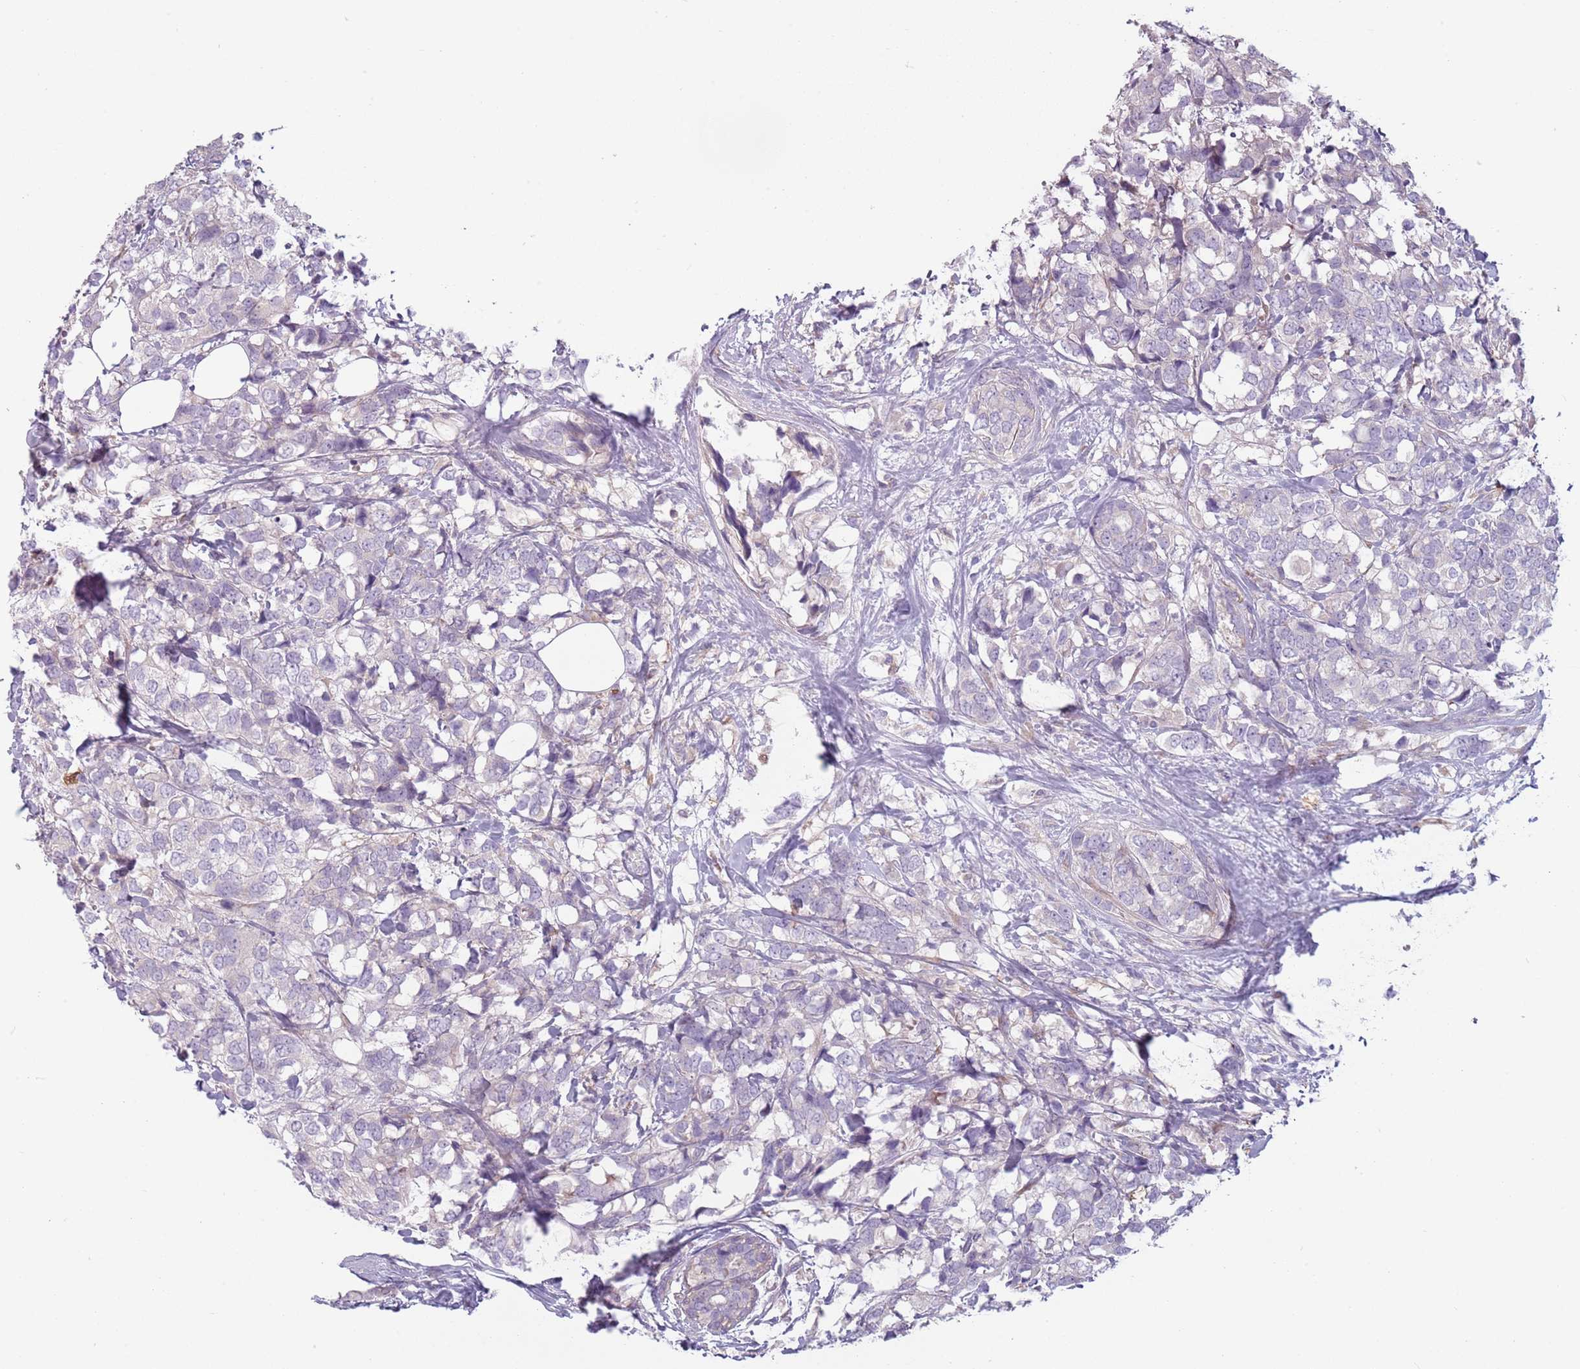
{"staining": {"intensity": "negative", "quantity": "none", "location": "none"}, "tissue": "breast cancer", "cell_type": "Tumor cells", "image_type": "cancer", "snomed": [{"axis": "morphology", "description": "Lobular carcinoma"}, {"axis": "topography", "description": "Breast"}], "caption": "High magnification brightfield microscopy of lobular carcinoma (breast) stained with DAB (3,3'-diaminobenzidine) (brown) and counterstained with hematoxylin (blue): tumor cells show no significant staining. (Immunohistochemistry (ihc), brightfield microscopy, high magnification).", "gene": "SPAG4", "patient": {"sex": "female", "age": 59}}